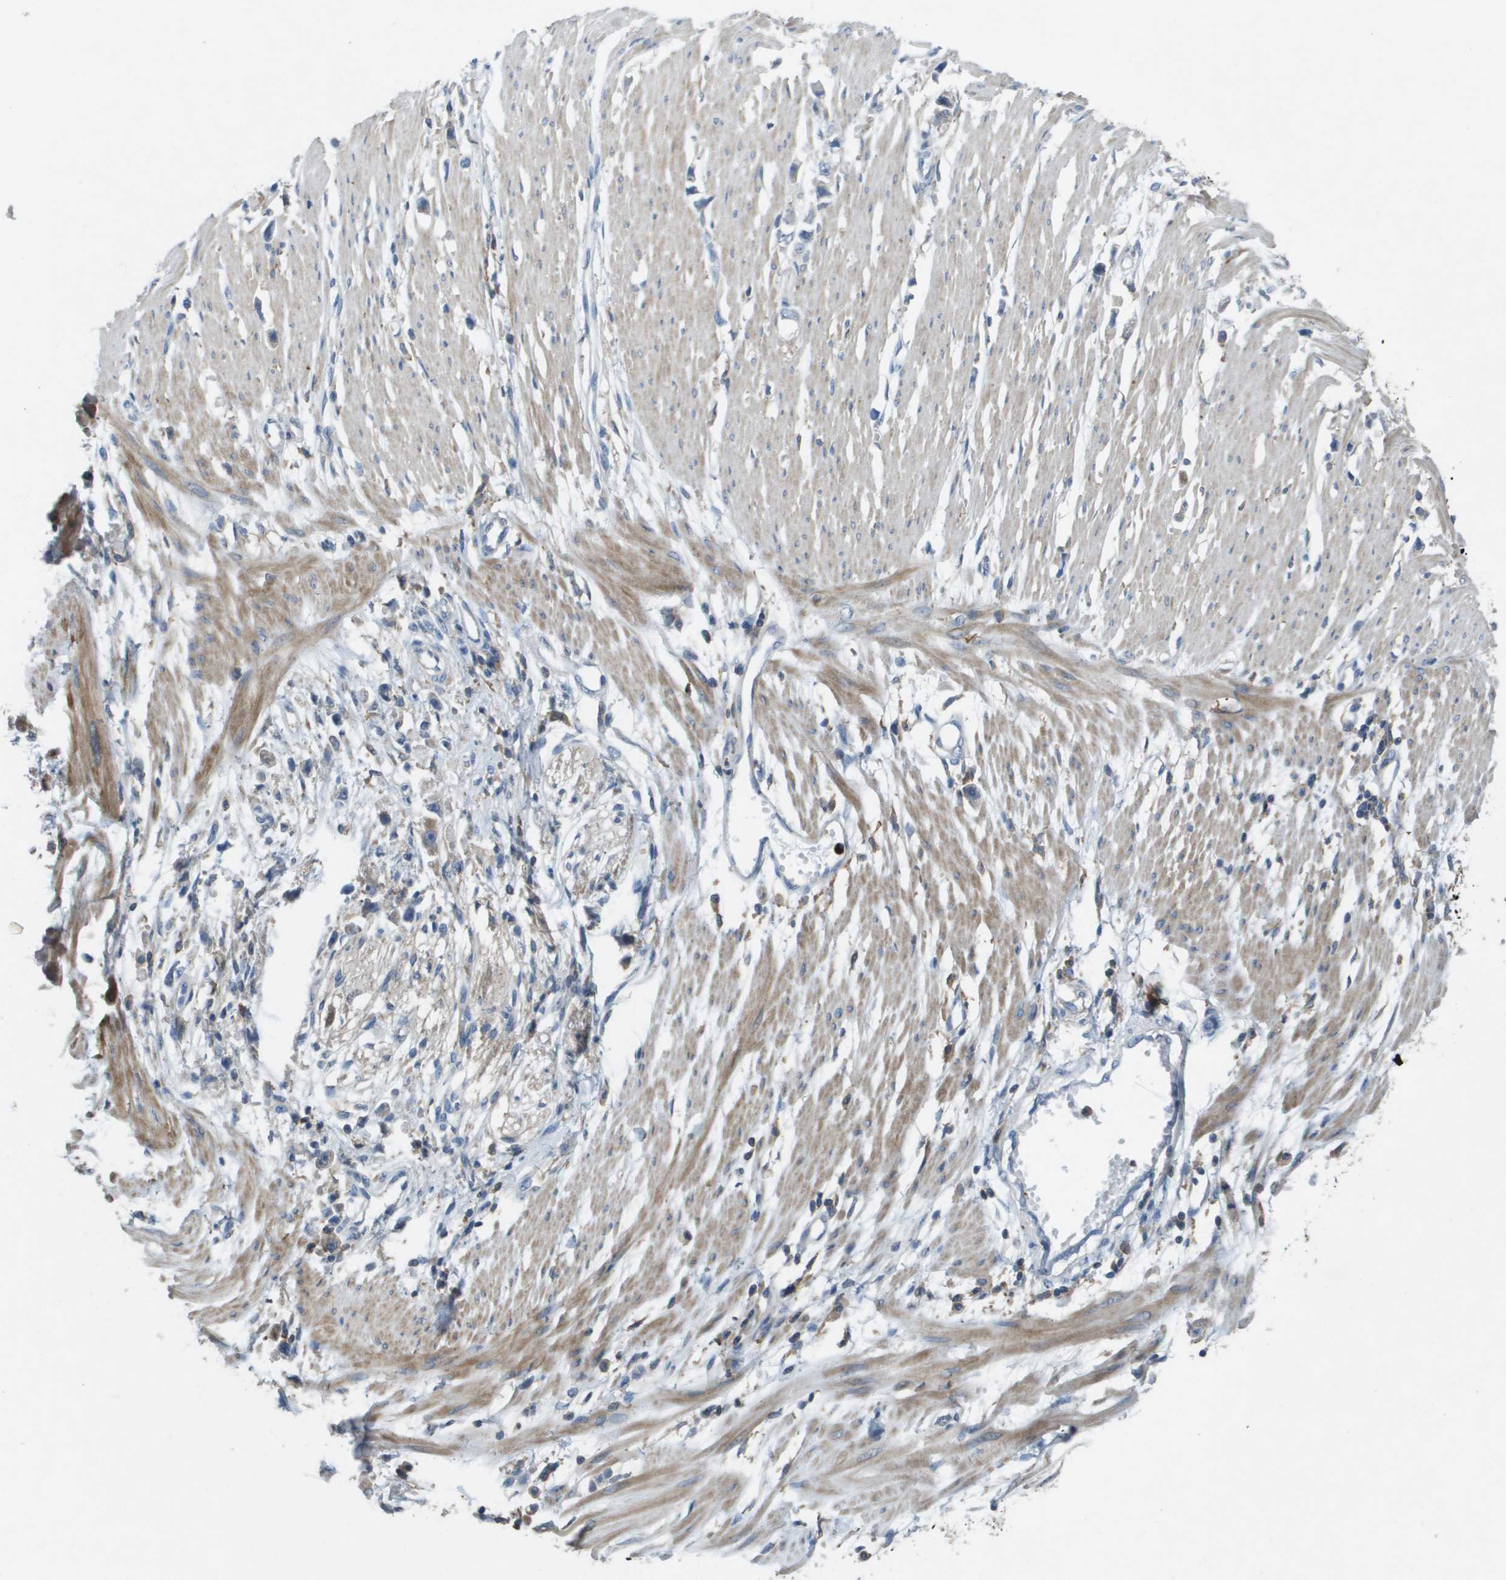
{"staining": {"intensity": "weak", "quantity": "<25%", "location": "cytoplasmic/membranous"}, "tissue": "stomach cancer", "cell_type": "Tumor cells", "image_type": "cancer", "snomed": [{"axis": "morphology", "description": "Adenocarcinoma, NOS"}, {"axis": "topography", "description": "Stomach"}], "caption": "High magnification brightfield microscopy of stomach cancer (adenocarcinoma) stained with DAB (brown) and counterstained with hematoxylin (blue): tumor cells show no significant positivity. (DAB (3,3'-diaminobenzidine) IHC visualized using brightfield microscopy, high magnification).", "gene": "CLCA4", "patient": {"sex": "female", "age": 59}}